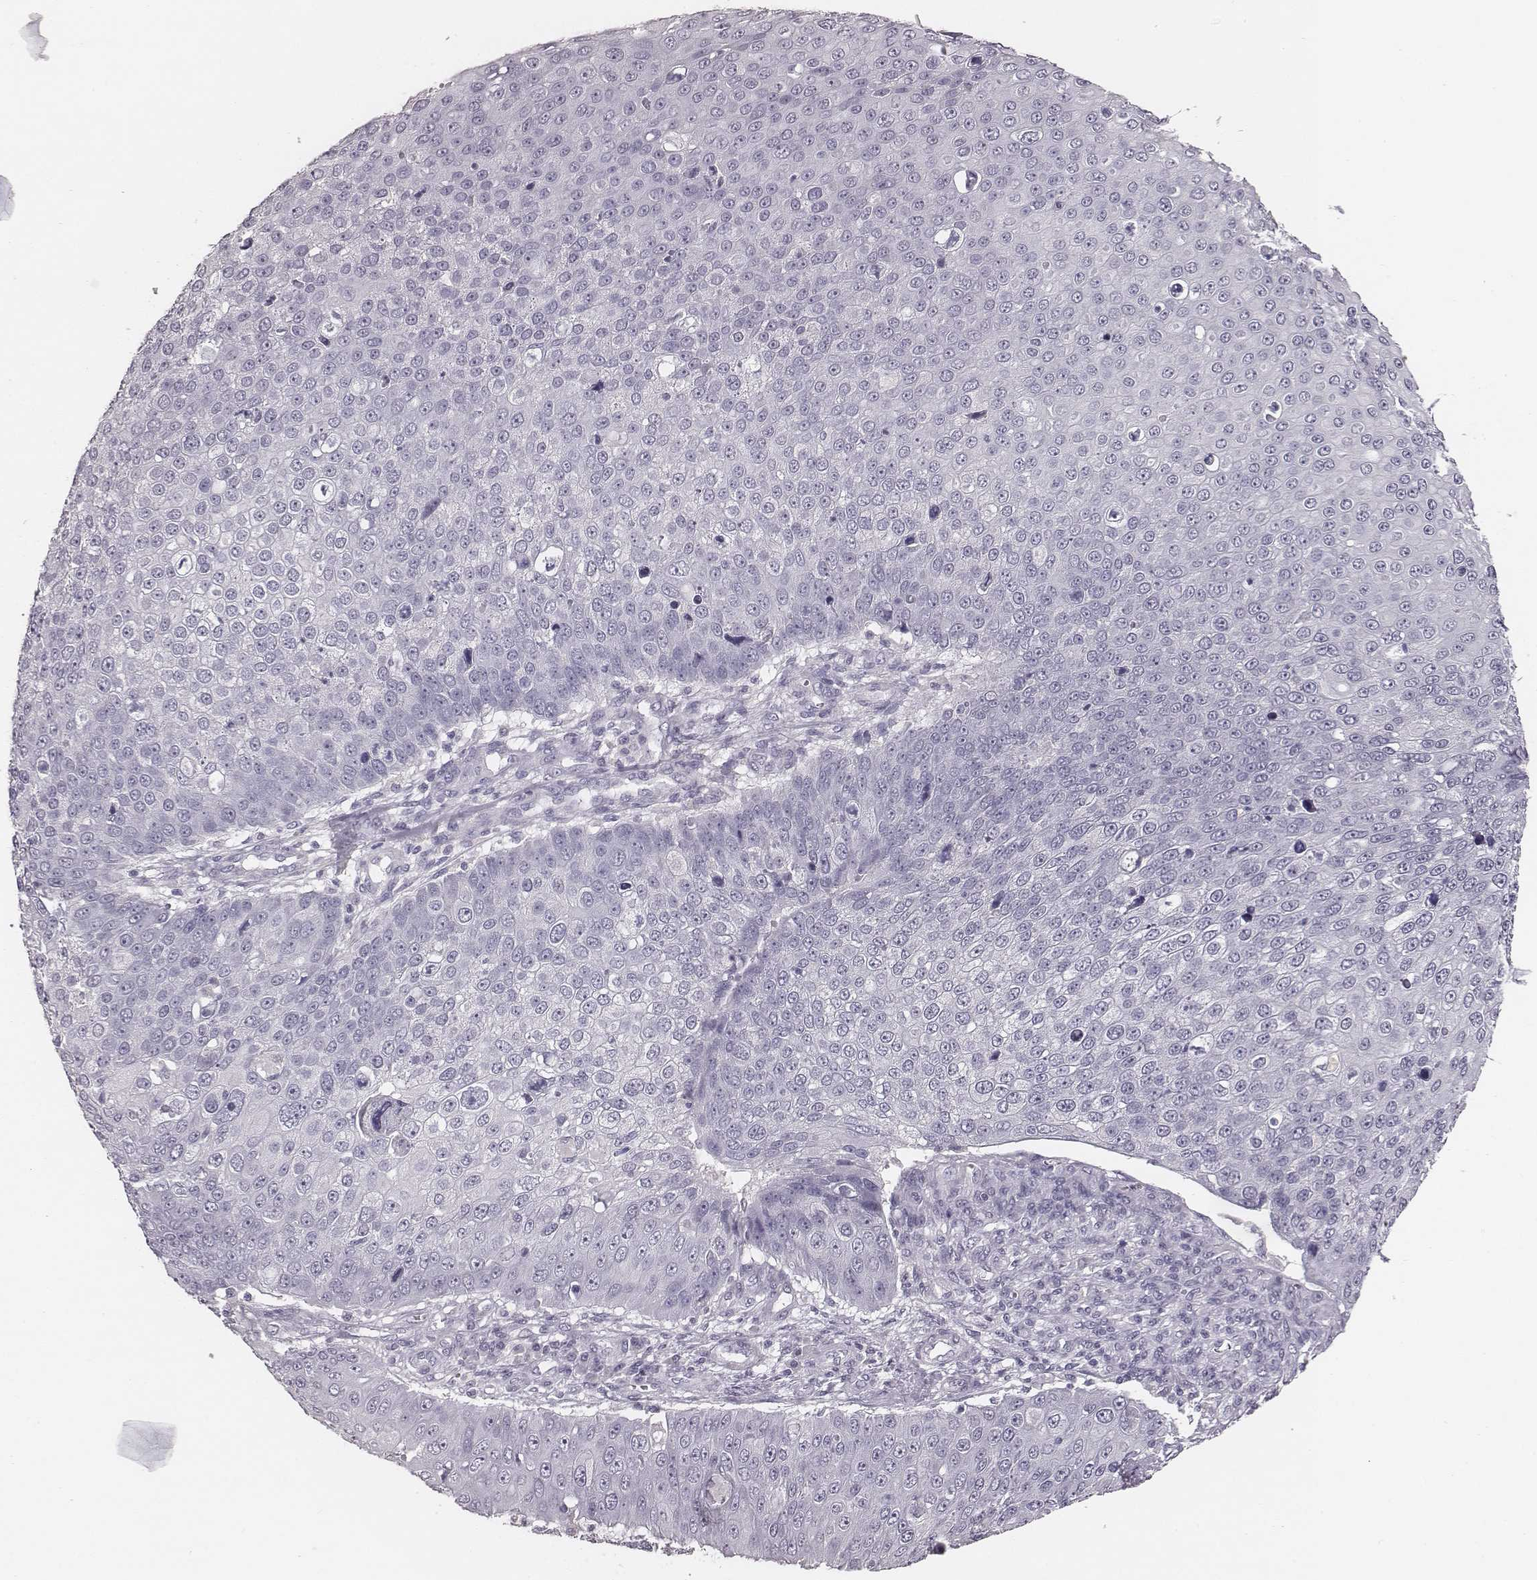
{"staining": {"intensity": "negative", "quantity": "none", "location": "none"}, "tissue": "skin cancer", "cell_type": "Tumor cells", "image_type": "cancer", "snomed": [{"axis": "morphology", "description": "Squamous cell carcinoma, NOS"}, {"axis": "topography", "description": "Skin"}], "caption": "Immunohistochemical staining of skin cancer (squamous cell carcinoma) exhibits no significant expression in tumor cells. (DAB (3,3'-diaminobenzidine) immunohistochemistry (IHC), high magnification).", "gene": "CSHL1", "patient": {"sex": "male", "age": 71}}